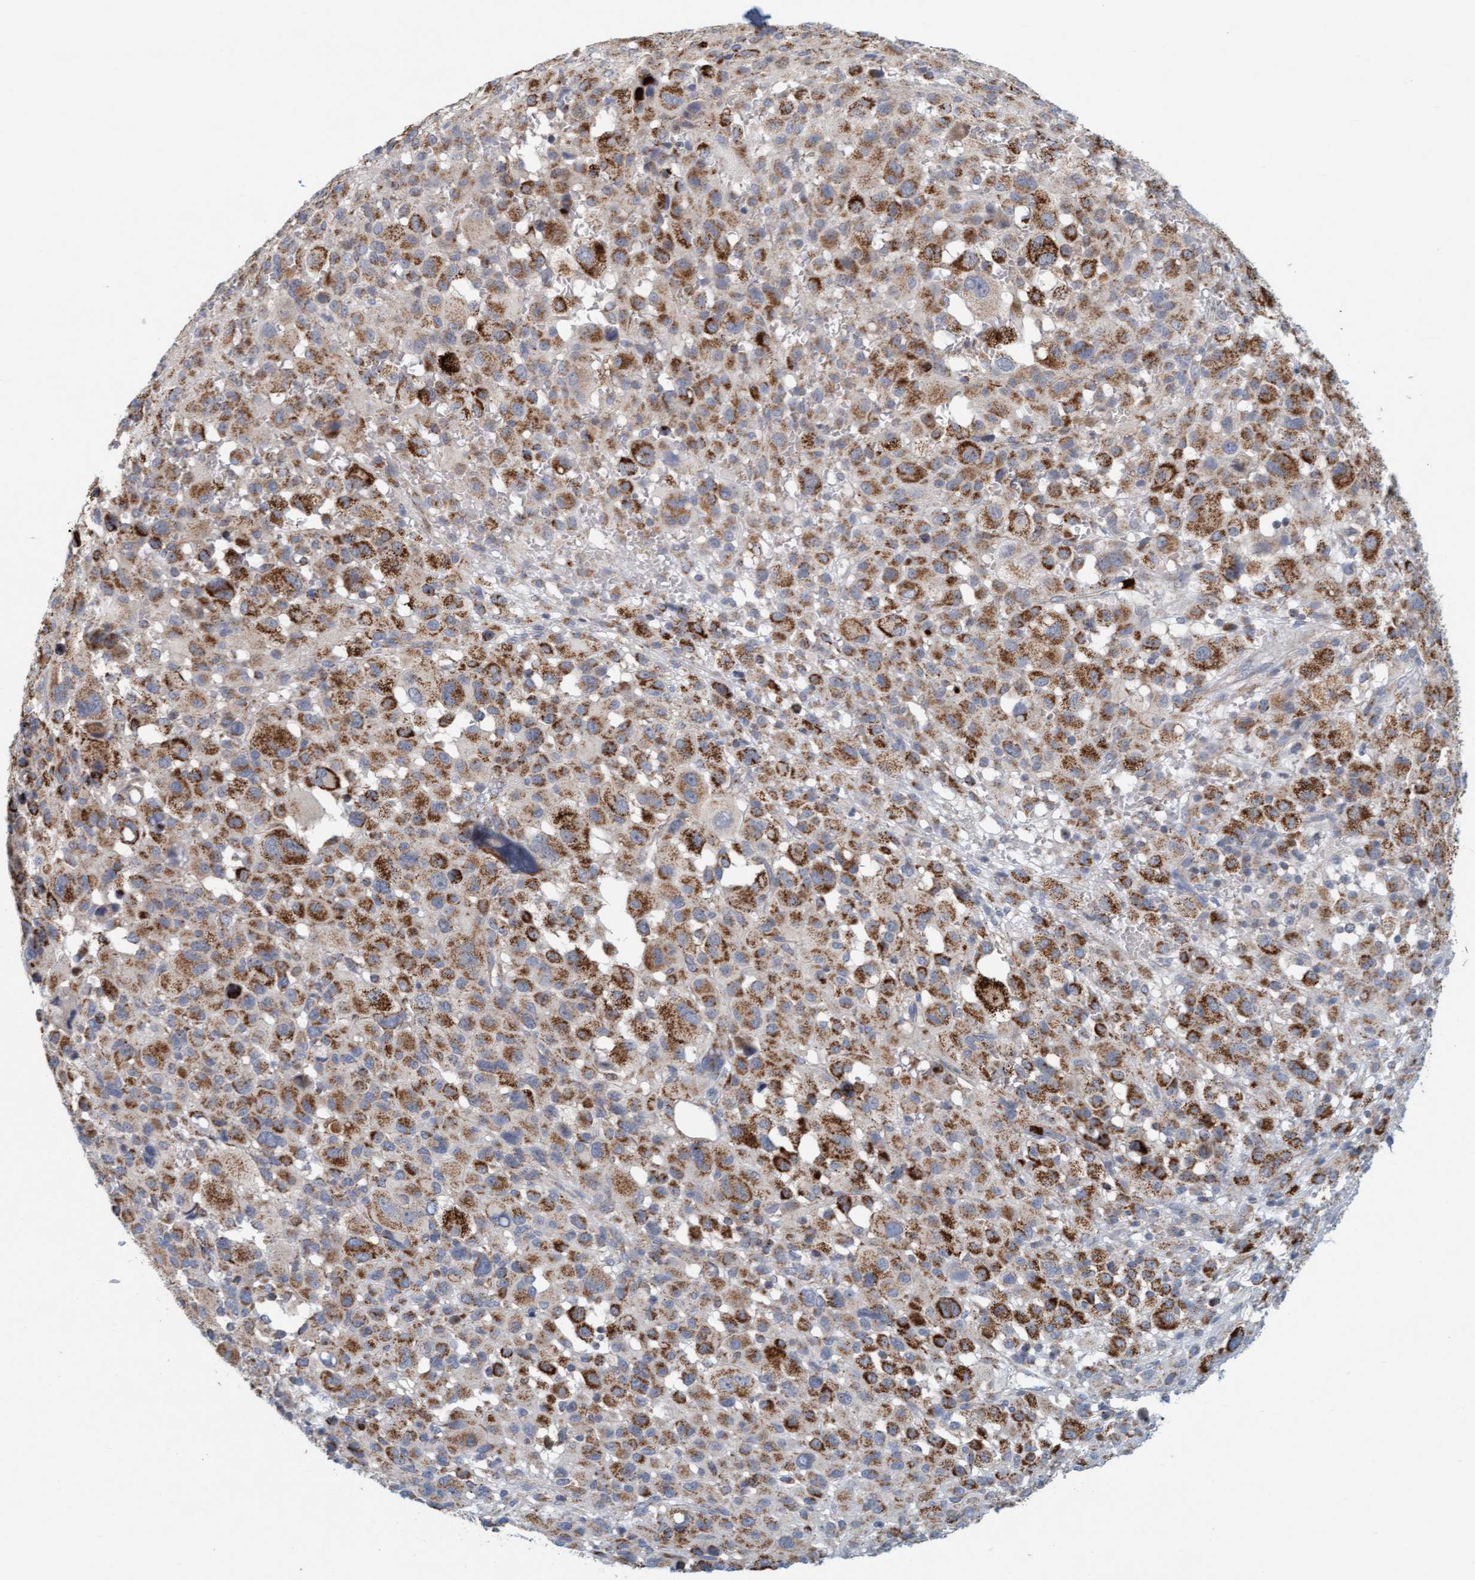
{"staining": {"intensity": "strong", "quantity": ">75%", "location": "cytoplasmic/membranous"}, "tissue": "melanoma", "cell_type": "Tumor cells", "image_type": "cancer", "snomed": [{"axis": "morphology", "description": "Malignant melanoma, Metastatic site"}, {"axis": "topography", "description": "Skin"}], "caption": "Protein analysis of melanoma tissue reveals strong cytoplasmic/membranous staining in approximately >75% of tumor cells. Immunohistochemistry stains the protein of interest in brown and the nuclei are stained blue.", "gene": "B9D1", "patient": {"sex": "female", "age": 74}}